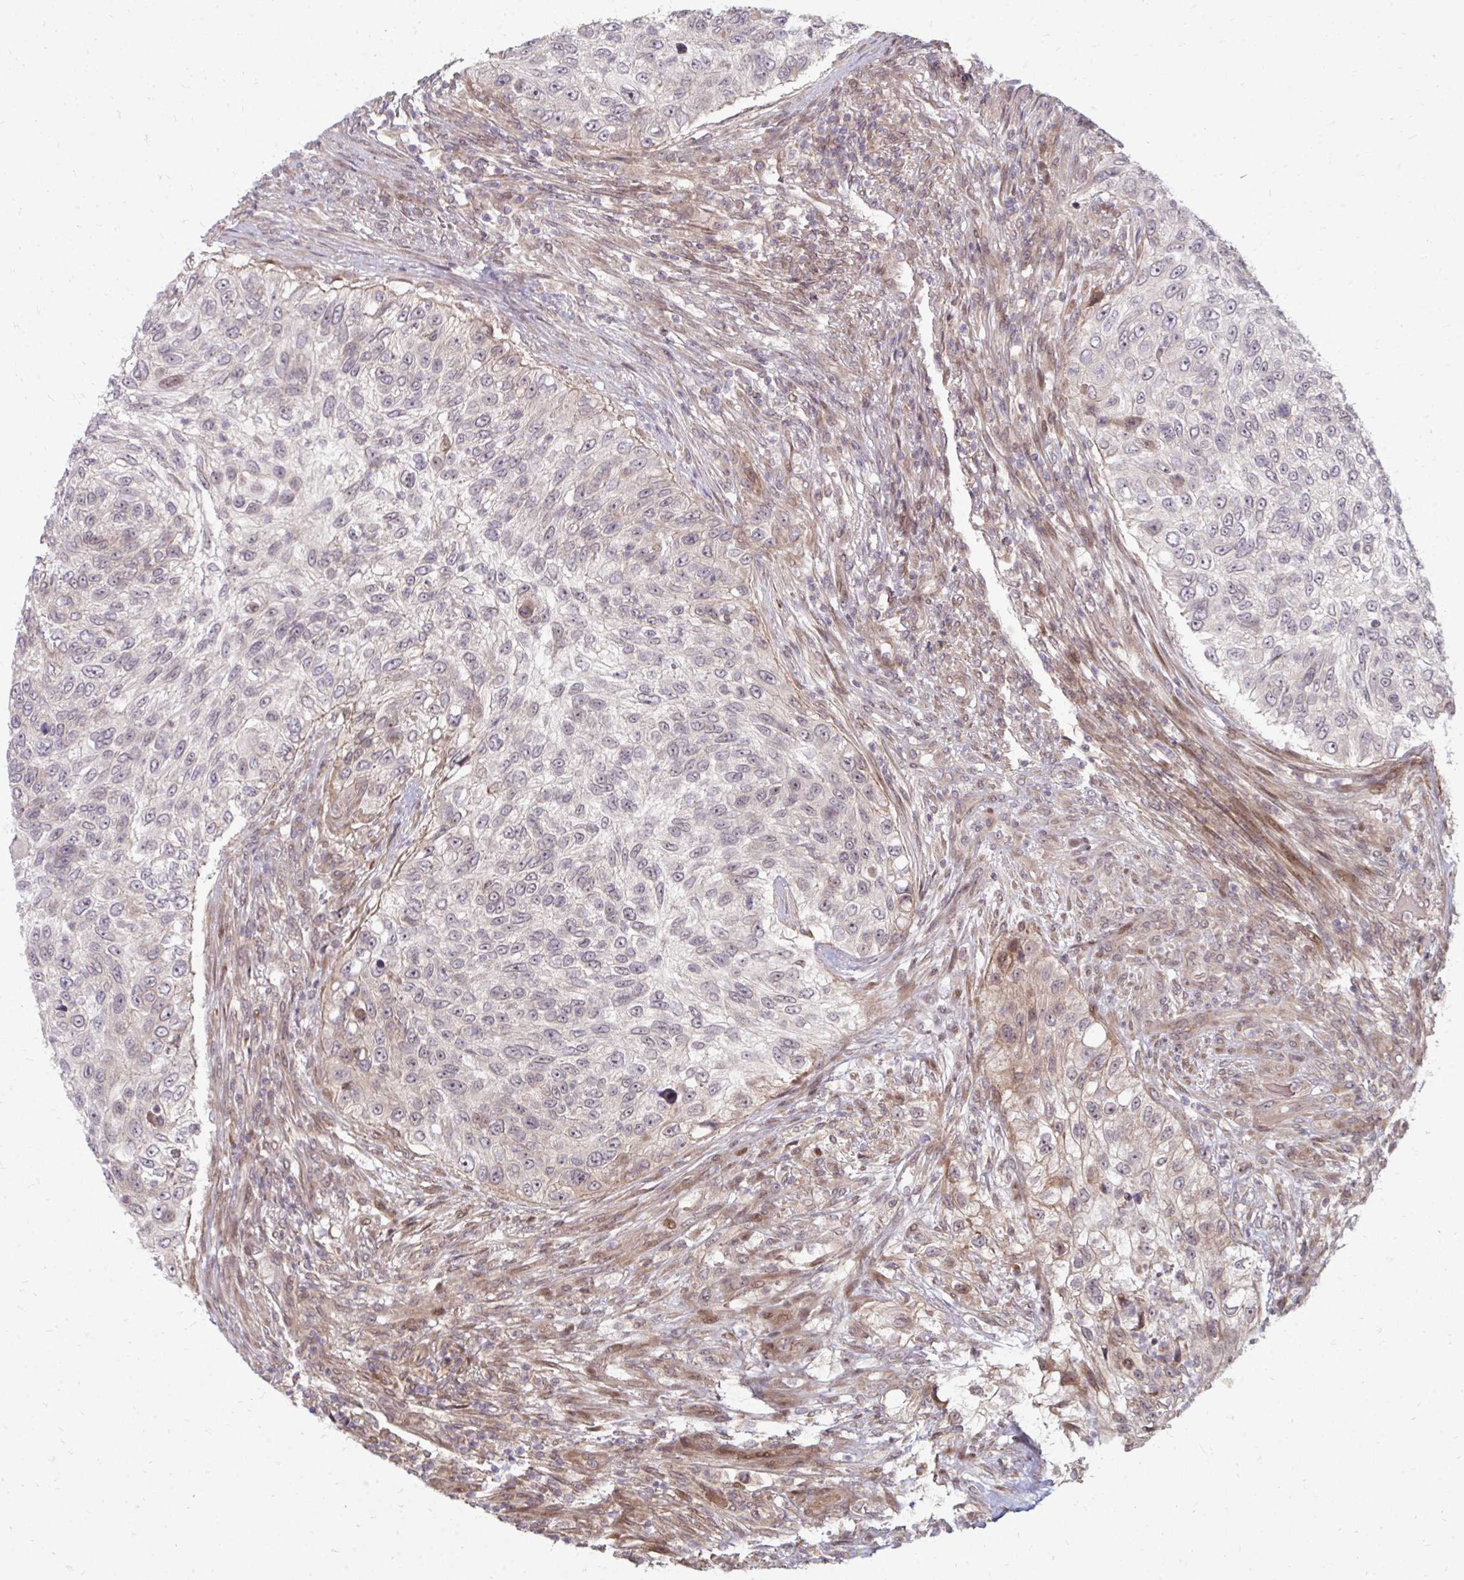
{"staining": {"intensity": "negative", "quantity": "none", "location": "none"}, "tissue": "urothelial cancer", "cell_type": "Tumor cells", "image_type": "cancer", "snomed": [{"axis": "morphology", "description": "Urothelial carcinoma, High grade"}, {"axis": "topography", "description": "Urinary bladder"}], "caption": "Tumor cells show no significant protein positivity in urothelial cancer.", "gene": "ZNF285", "patient": {"sex": "female", "age": 60}}